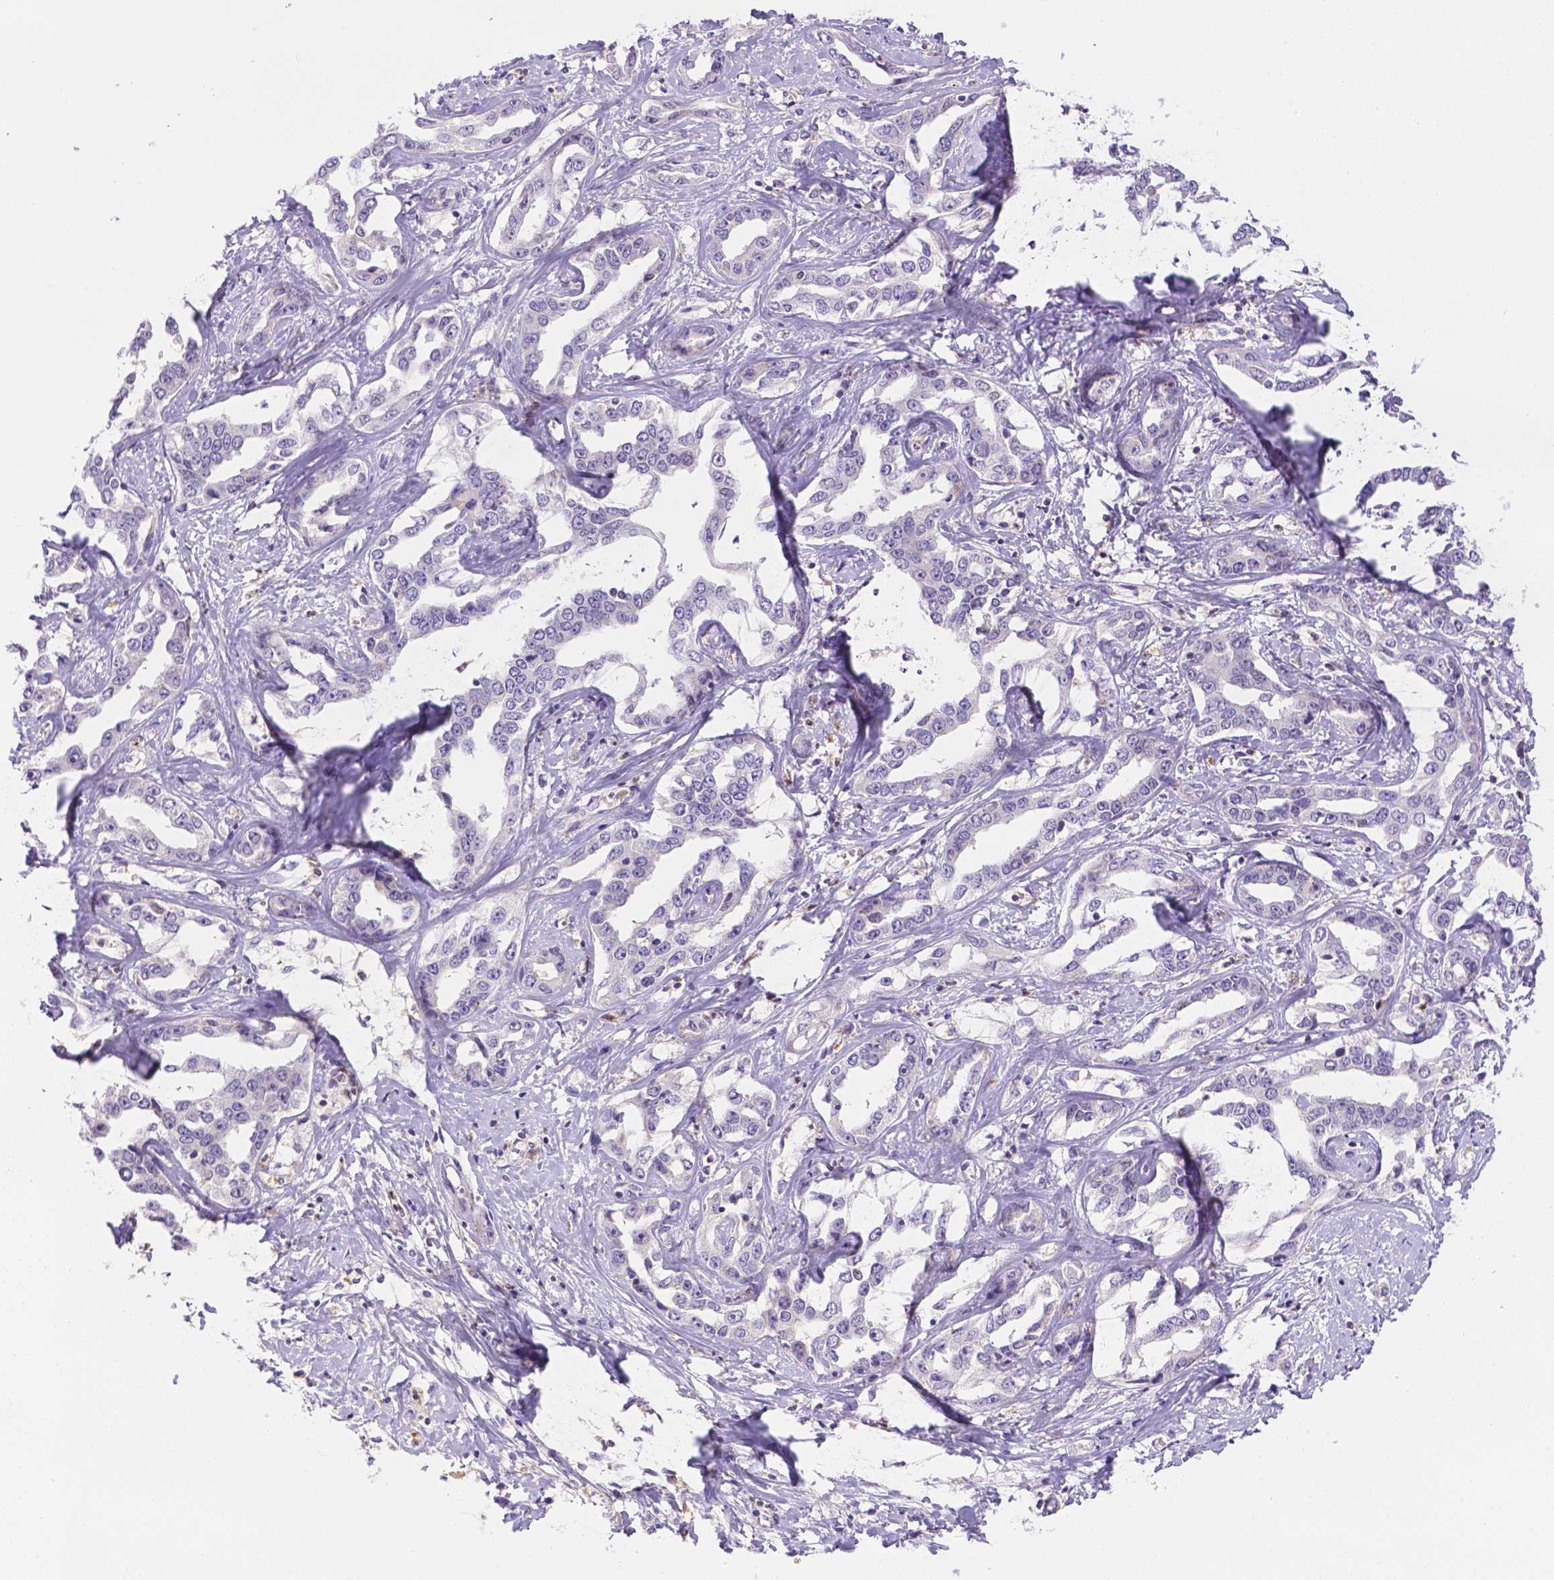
{"staining": {"intensity": "negative", "quantity": "none", "location": "none"}, "tissue": "liver cancer", "cell_type": "Tumor cells", "image_type": "cancer", "snomed": [{"axis": "morphology", "description": "Cholangiocarcinoma"}, {"axis": "topography", "description": "Liver"}], "caption": "High power microscopy histopathology image of an IHC photomicrograph of liver cholangiocarcinoma, revealing no significant staining in tumor cells.", "gene": "TM4SF18", "patient": {"sex": "male", "age": 59}}